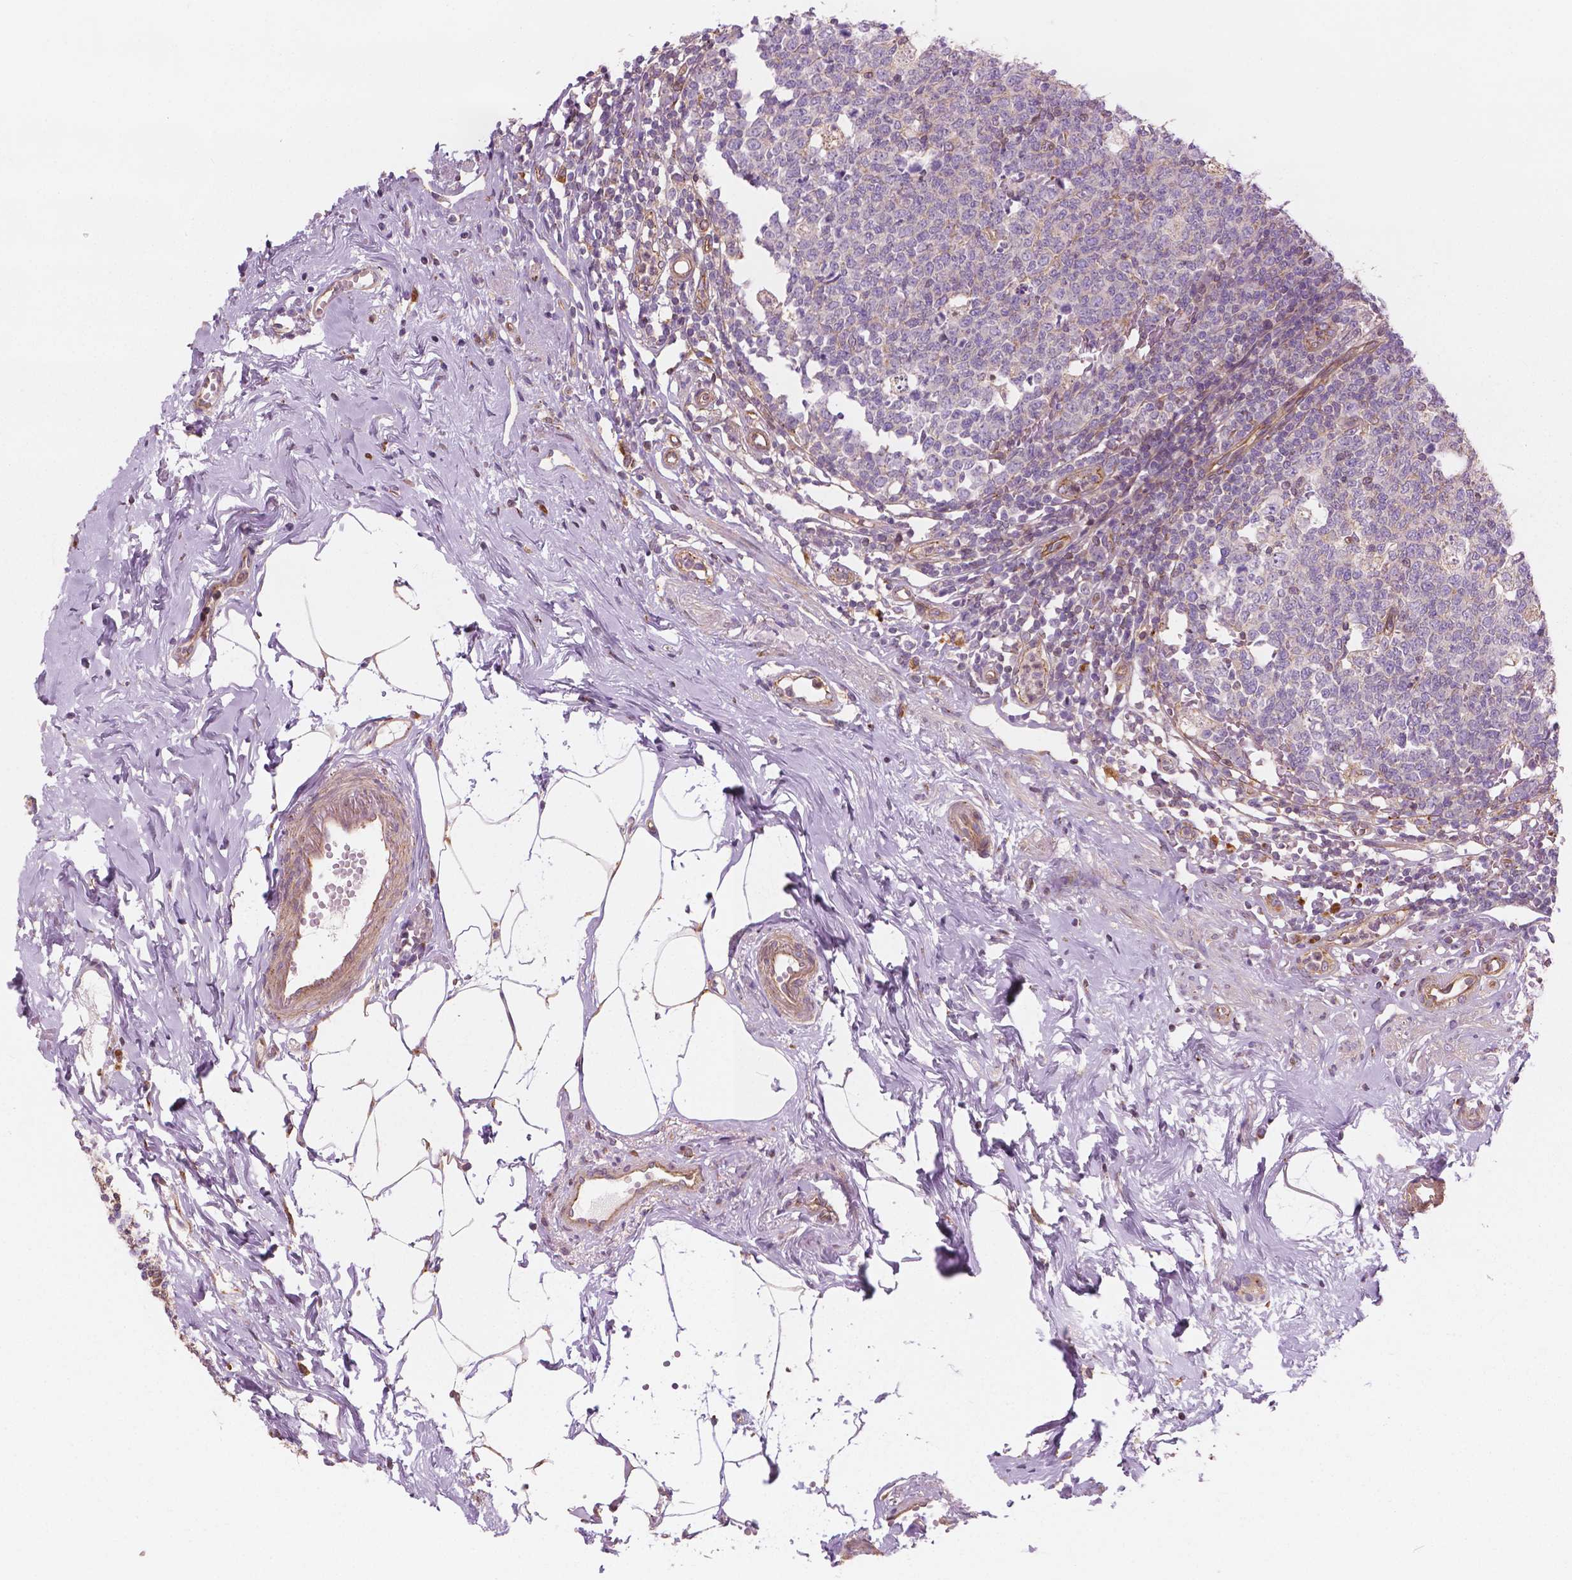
{"staining": {"intensity": "strong", "quantity": ">75%", "location": "cytoplasmic/membranous"}, "tissue": "appendix", "cell_type": "Glandular cells", "image_type": "normal", "snomed": [{"axis": "morphology", "description": "Normal tissue, NOS"}, {"axis": "morphology", "description": "Carcinoma, endometroid"}, {"axis": "topography", "description": "Appendix"}, {"axis": "topography", "description": "Colon"}], "caption": "A micrograph of human appendix stained for a protein reveals strong cytoplasmic/membranous brown staining in glandular cells. The staining is performed using DAB brown chromogen to label protein expression. The nuclei are counter-stained blue using hematoxylin.", "gene": "SURF4", "patient": {"sex": "female", "age": 60}}